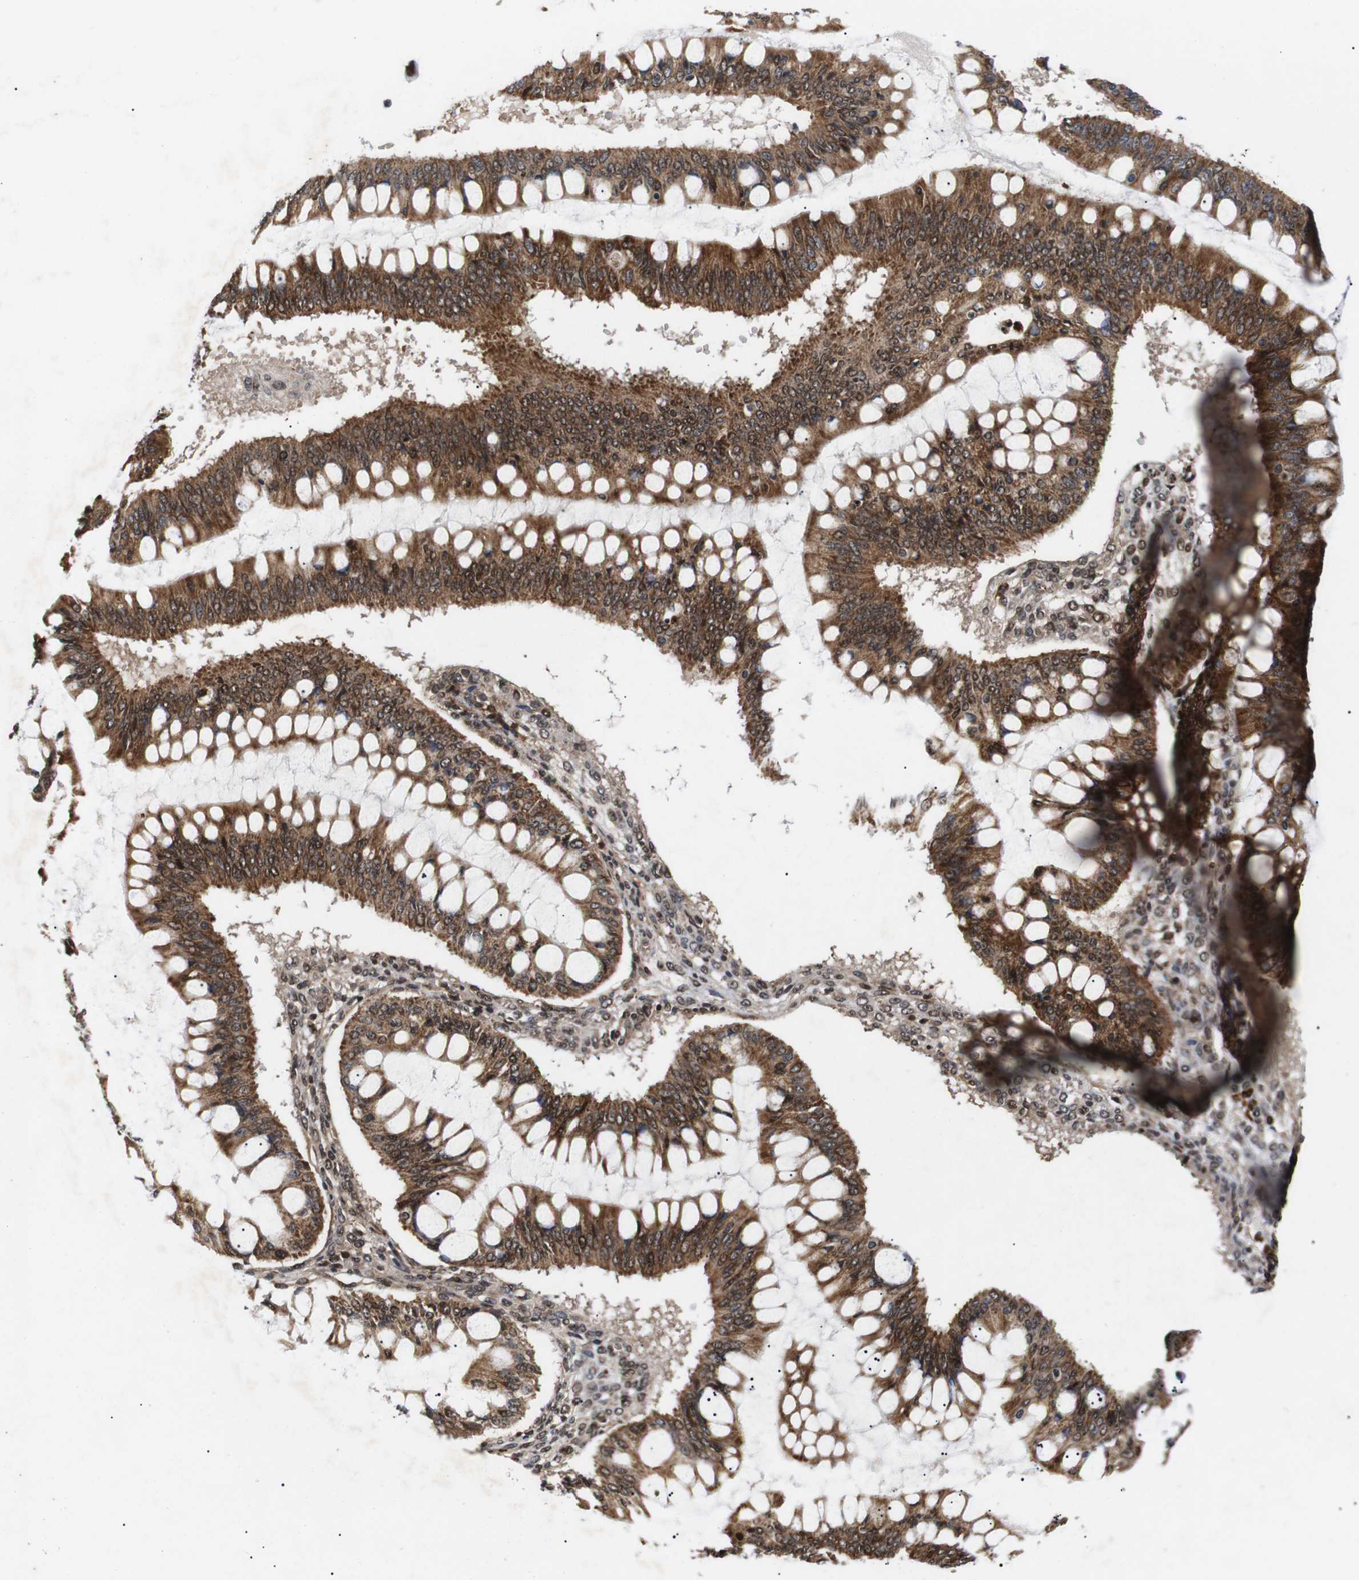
{"staining": {"intensity": "moderate", "quantity": ">75%", "location": "cytoplasmic/membranous,nuclear"}, "tissue": "ovarian cancer", "cell_type": "Tumor cells", "image_type": "cancer", "snomed": [{"axis": "morphology", "description": "Cystadenocarcinoma, mucinous, NOS"}, {"axis": "topography", "description": "Ovary"}], "caption": "A micrograph showing moderate cytoplasmic/membranous and nuclear expression in about >75% of tumor cells in ovarian cancer (mucinous cystadenocarcinoma), as visualized by brown immunohistochemical staining.", "gene": "KIF23", "patient": {"sex": "female", "age": 73}}